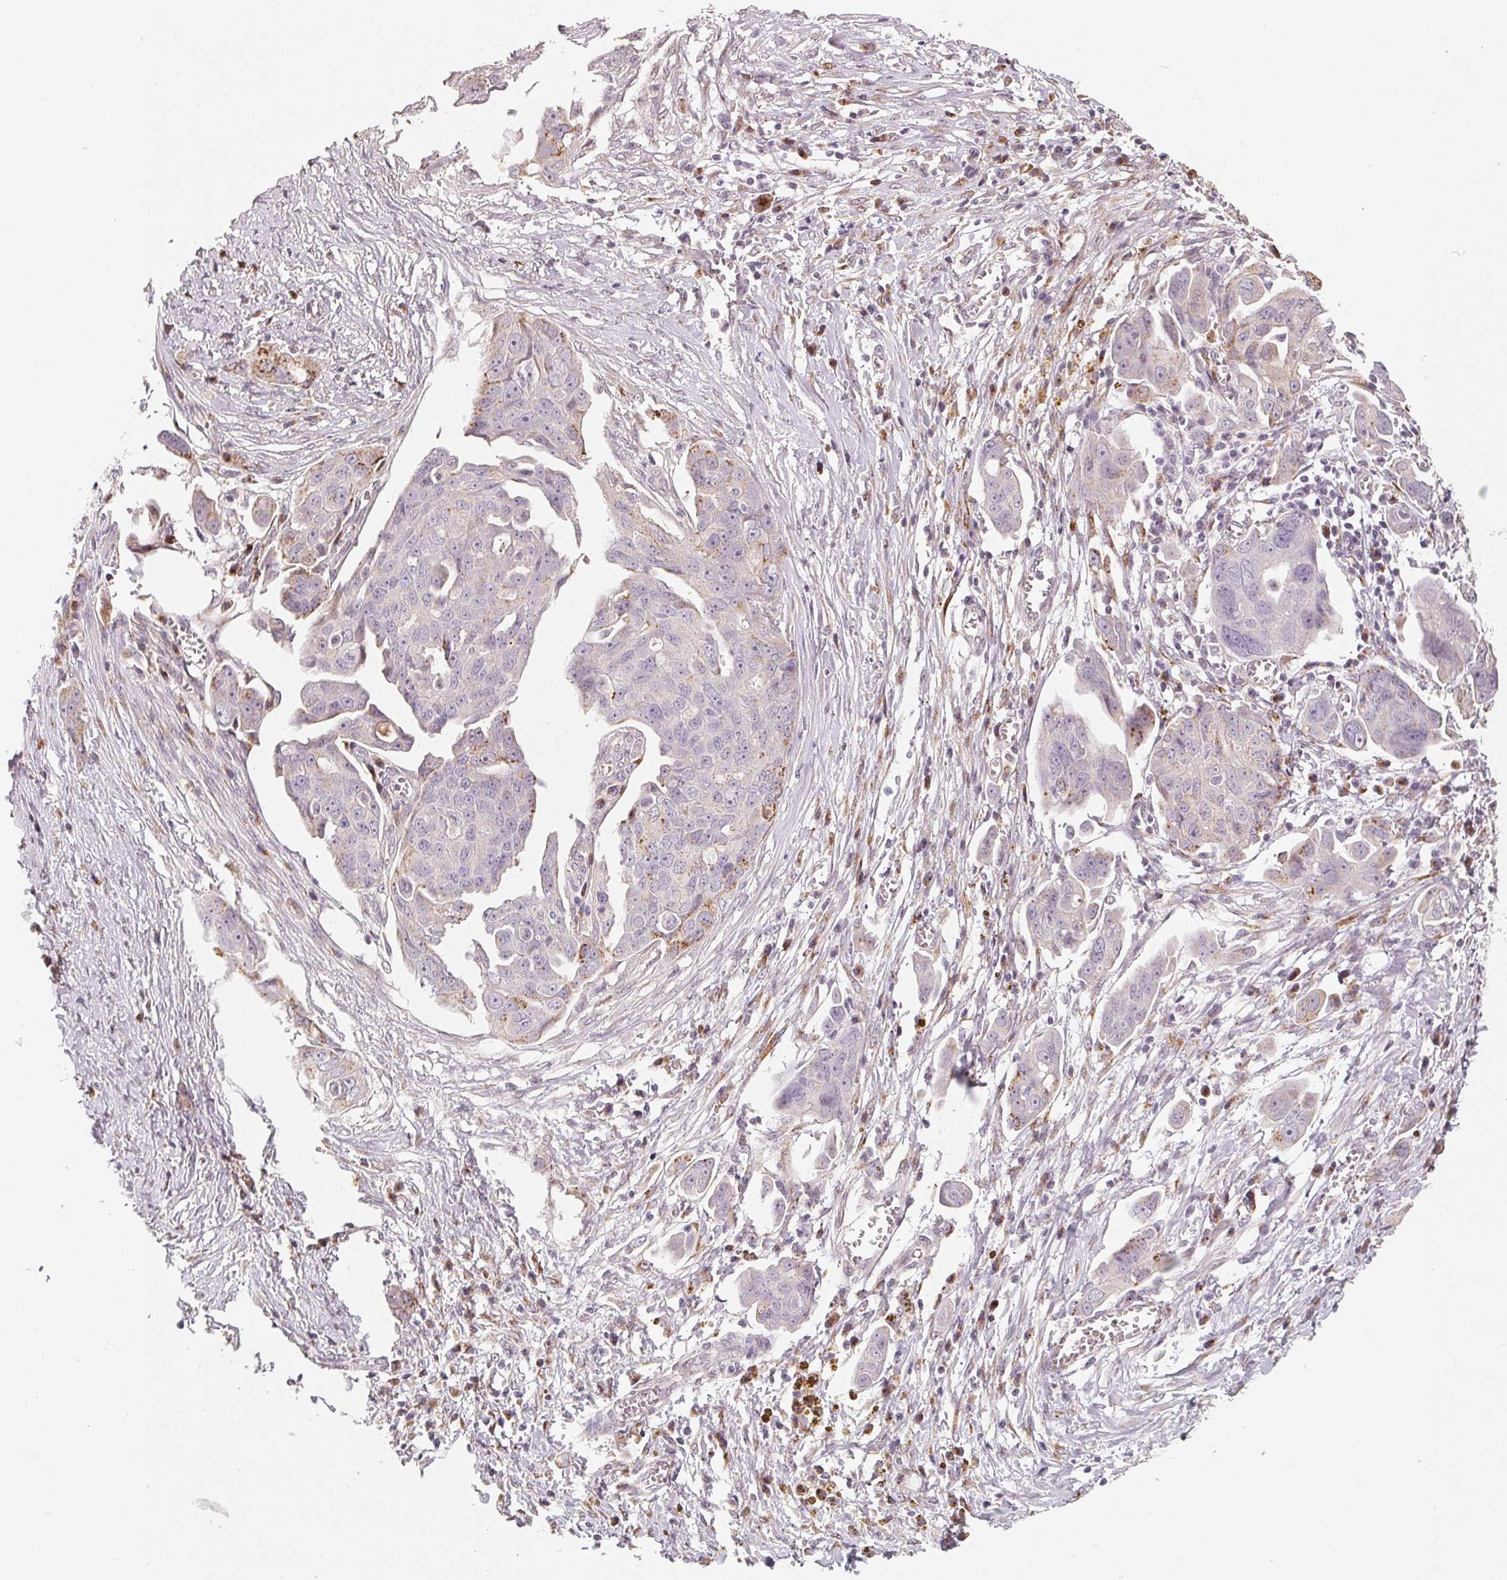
{"staining": {"intensity": "negative", "quantity": "none", "location": "none"}, "tissue": "ovarian cancer", "cell_type": "Tumor cells", "image_type": "cancer", "snomed": [{"axis": "morphology", "description": "Carcinoma, endometroid"}, {"axis": "topography", "description": "Ovary"}], "caption": "This is an immunohistochemistry histopathology image of ovarian cancer (endometroid carcinoma). There is no positivity in tumor cells.", "gene": "TMSB15B", "patient": {"sex": "female", "age": 70}}